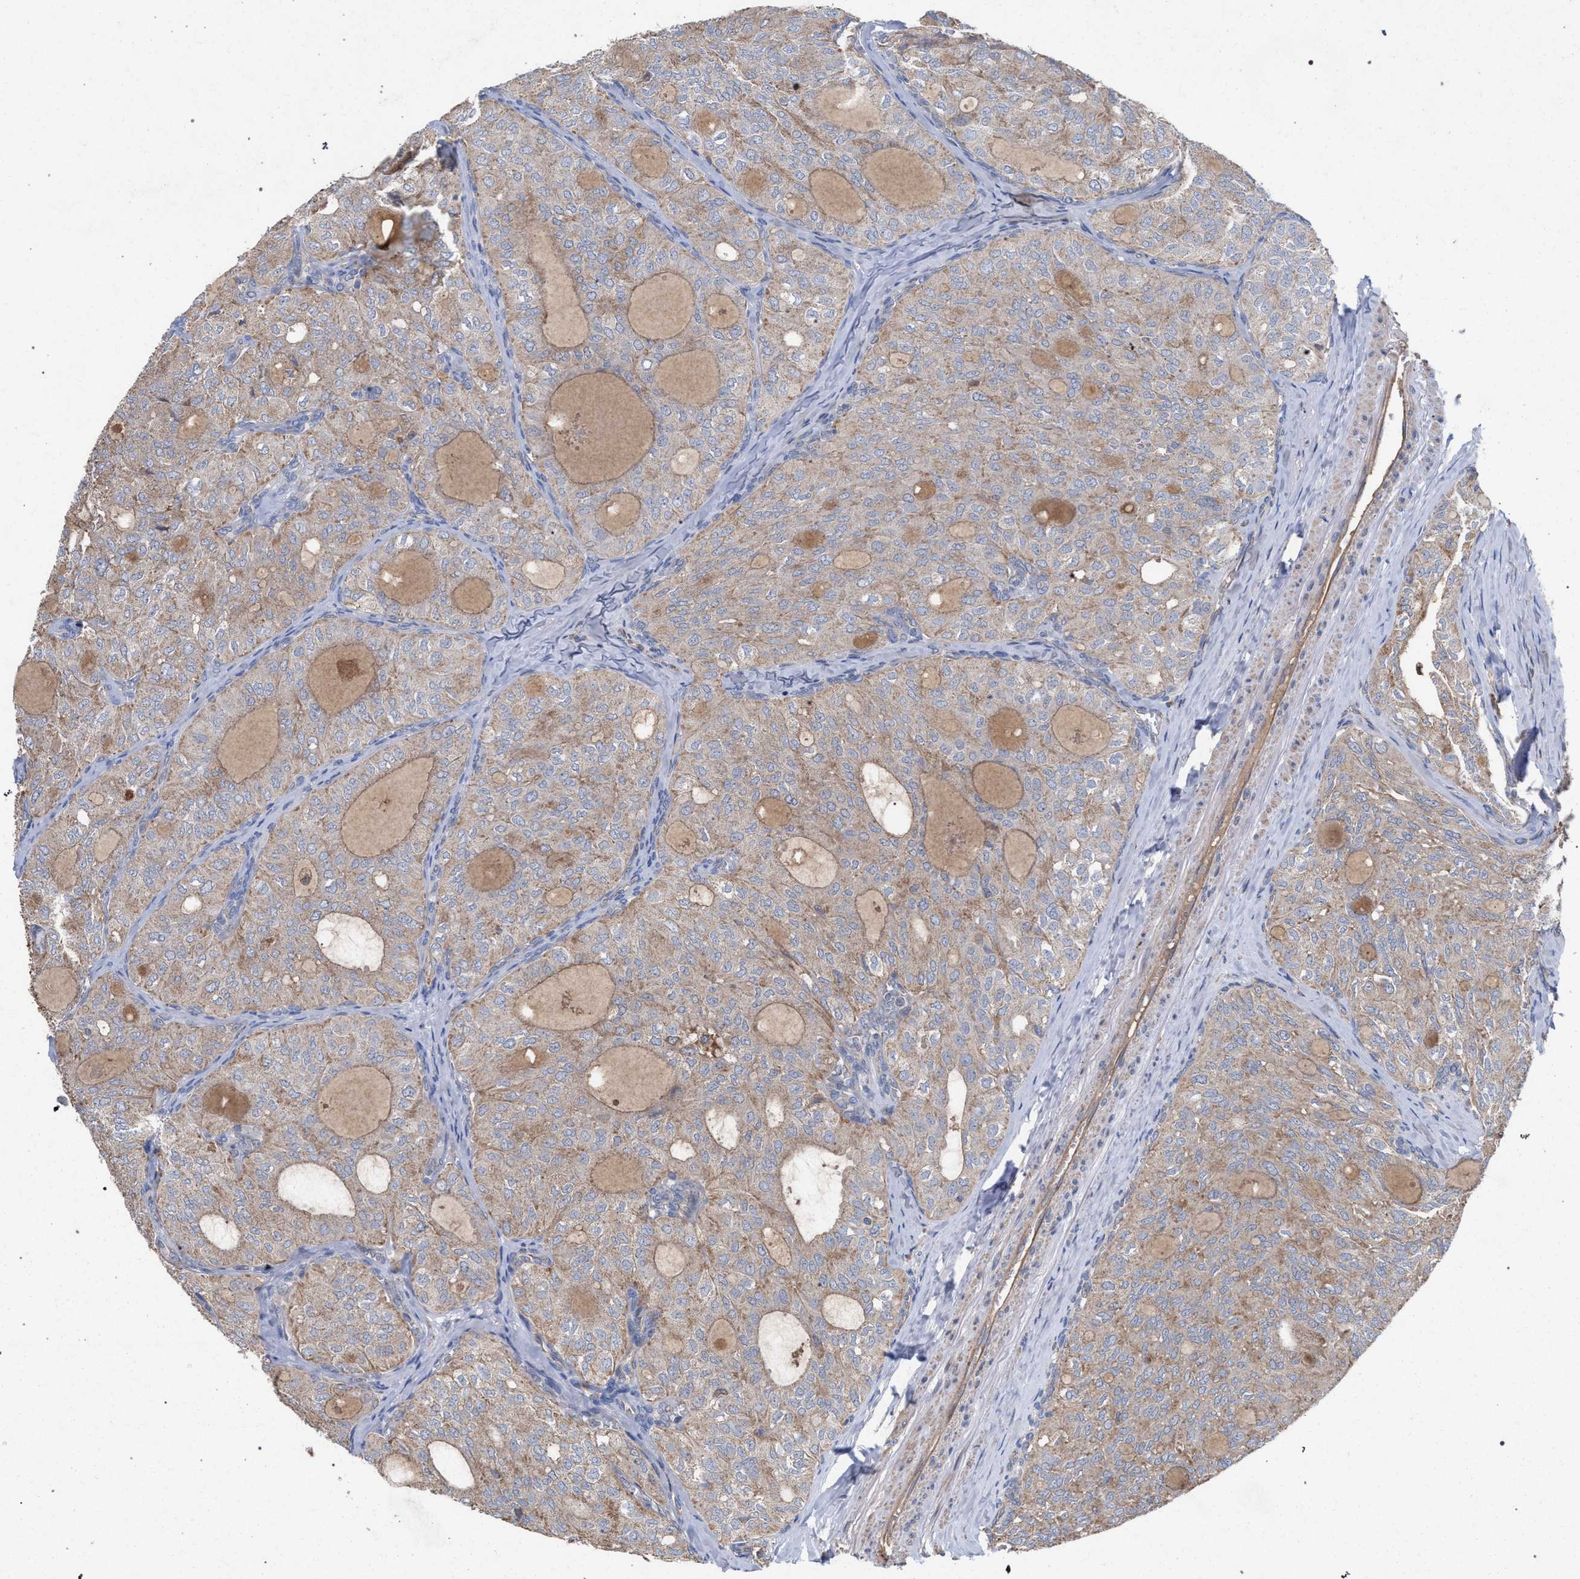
{"staining": {"intensity": "weak", "quantity": ">75%", "location": "cytoplasmic/membranous"}, "tissue": "thyroid cancer", "cell_type": "Tumor cells", "image_type": "cancer", "snomed": [{"axis": "morphology", "description": "Follicular adenoma carcinoma, NOS"}, {"axis": "topography", "description": "Thyroid gland"}], "caption": "Immunohistochemistry (IHC) staining of thyroid follicular adenoma carcinoma, which reveals low levels of weak cytoplasmic/membranous positivity in about >75% of tumor cells indicating weak cytoplasmic/membranous protein positivity. The staining was performed using DAB (brown) for protein detection and nuclei were counterstained in hematoxylin (blue).", "gene": "BCL2L12", "patient": {"sex": "male", "age": 75}}